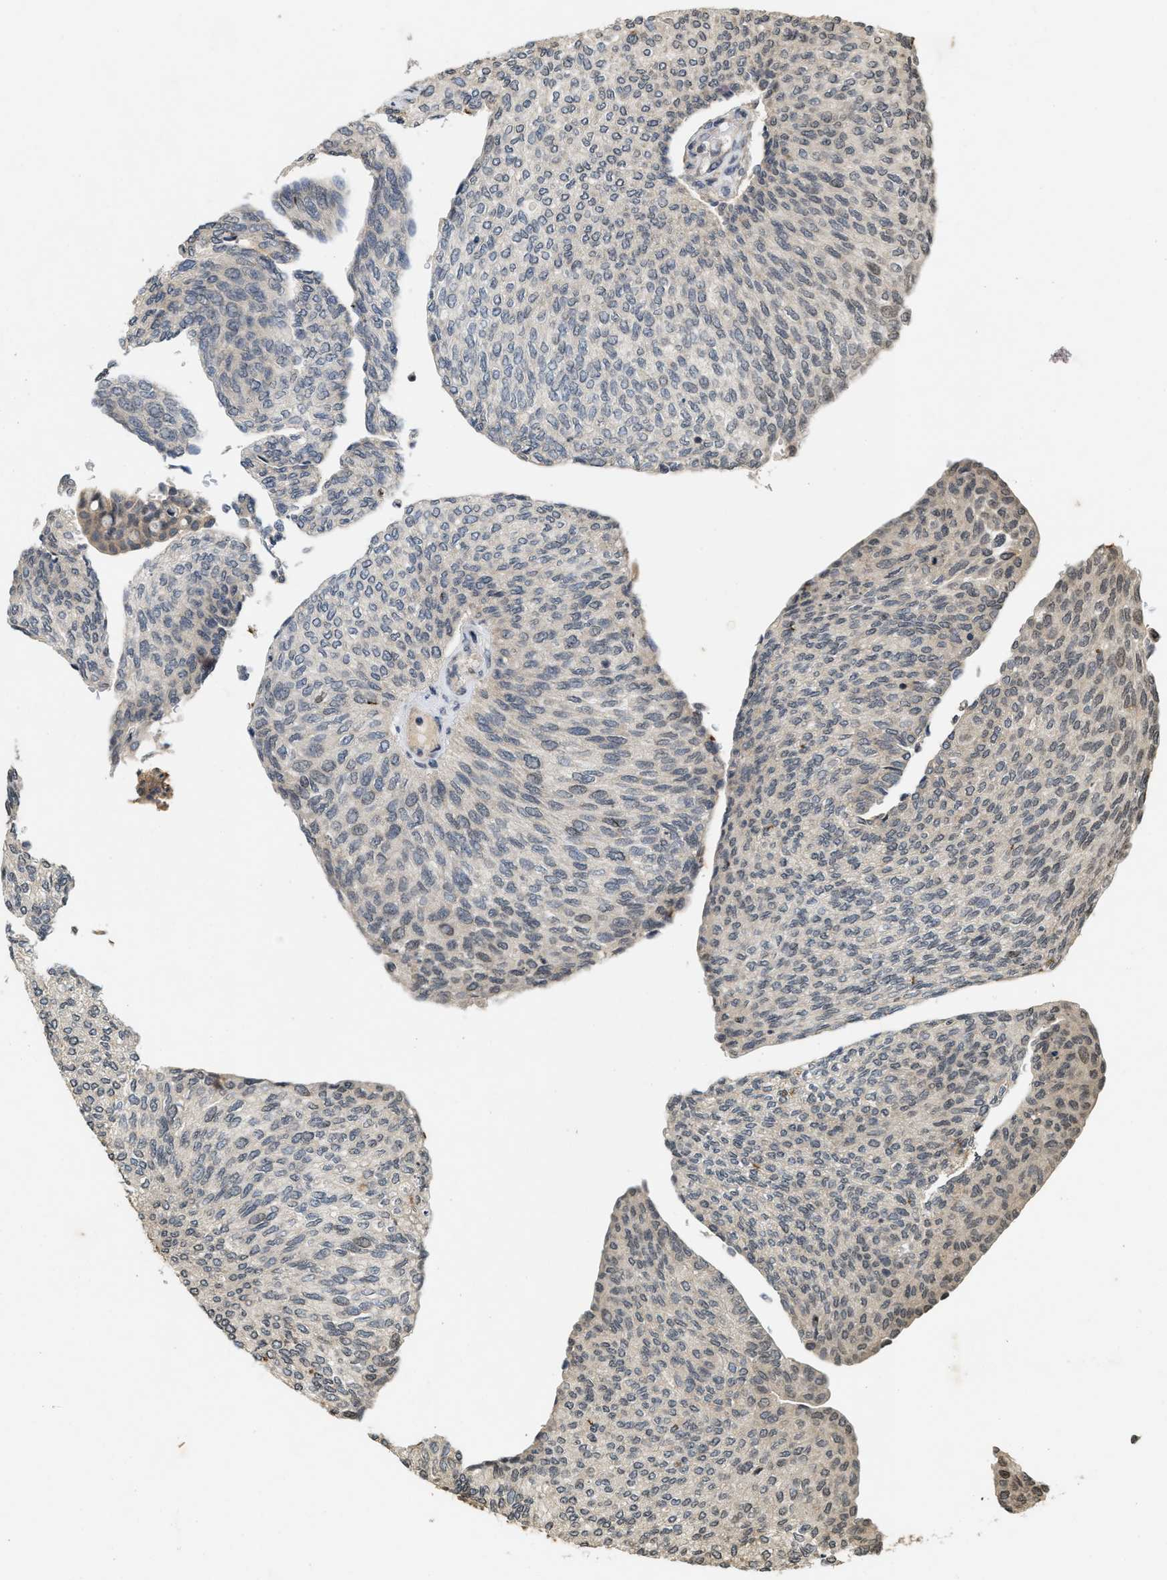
{"staining": {"intensity": "weak", "quantity": "<25%", "location": "cytoplasmic/membranous"}, "tissue": "urothelial cancer", "cell_type": "Tumor cells", "image_type": "cancer", "snomed": [{"axis": "morphology", "description": "Urothelial carcinoma, Low grade"}, {"axis": "topography", "description": "Urinary bladder"}], "caption": "High power microscopy micrograph of an immunohistochemistry (IHC) histopathology image of low-grade urothelial carcinoma, revealing no significant staining in tumor cells.", "gene": "KIF21A", "patient": {"sex": "female", "age": 79}}